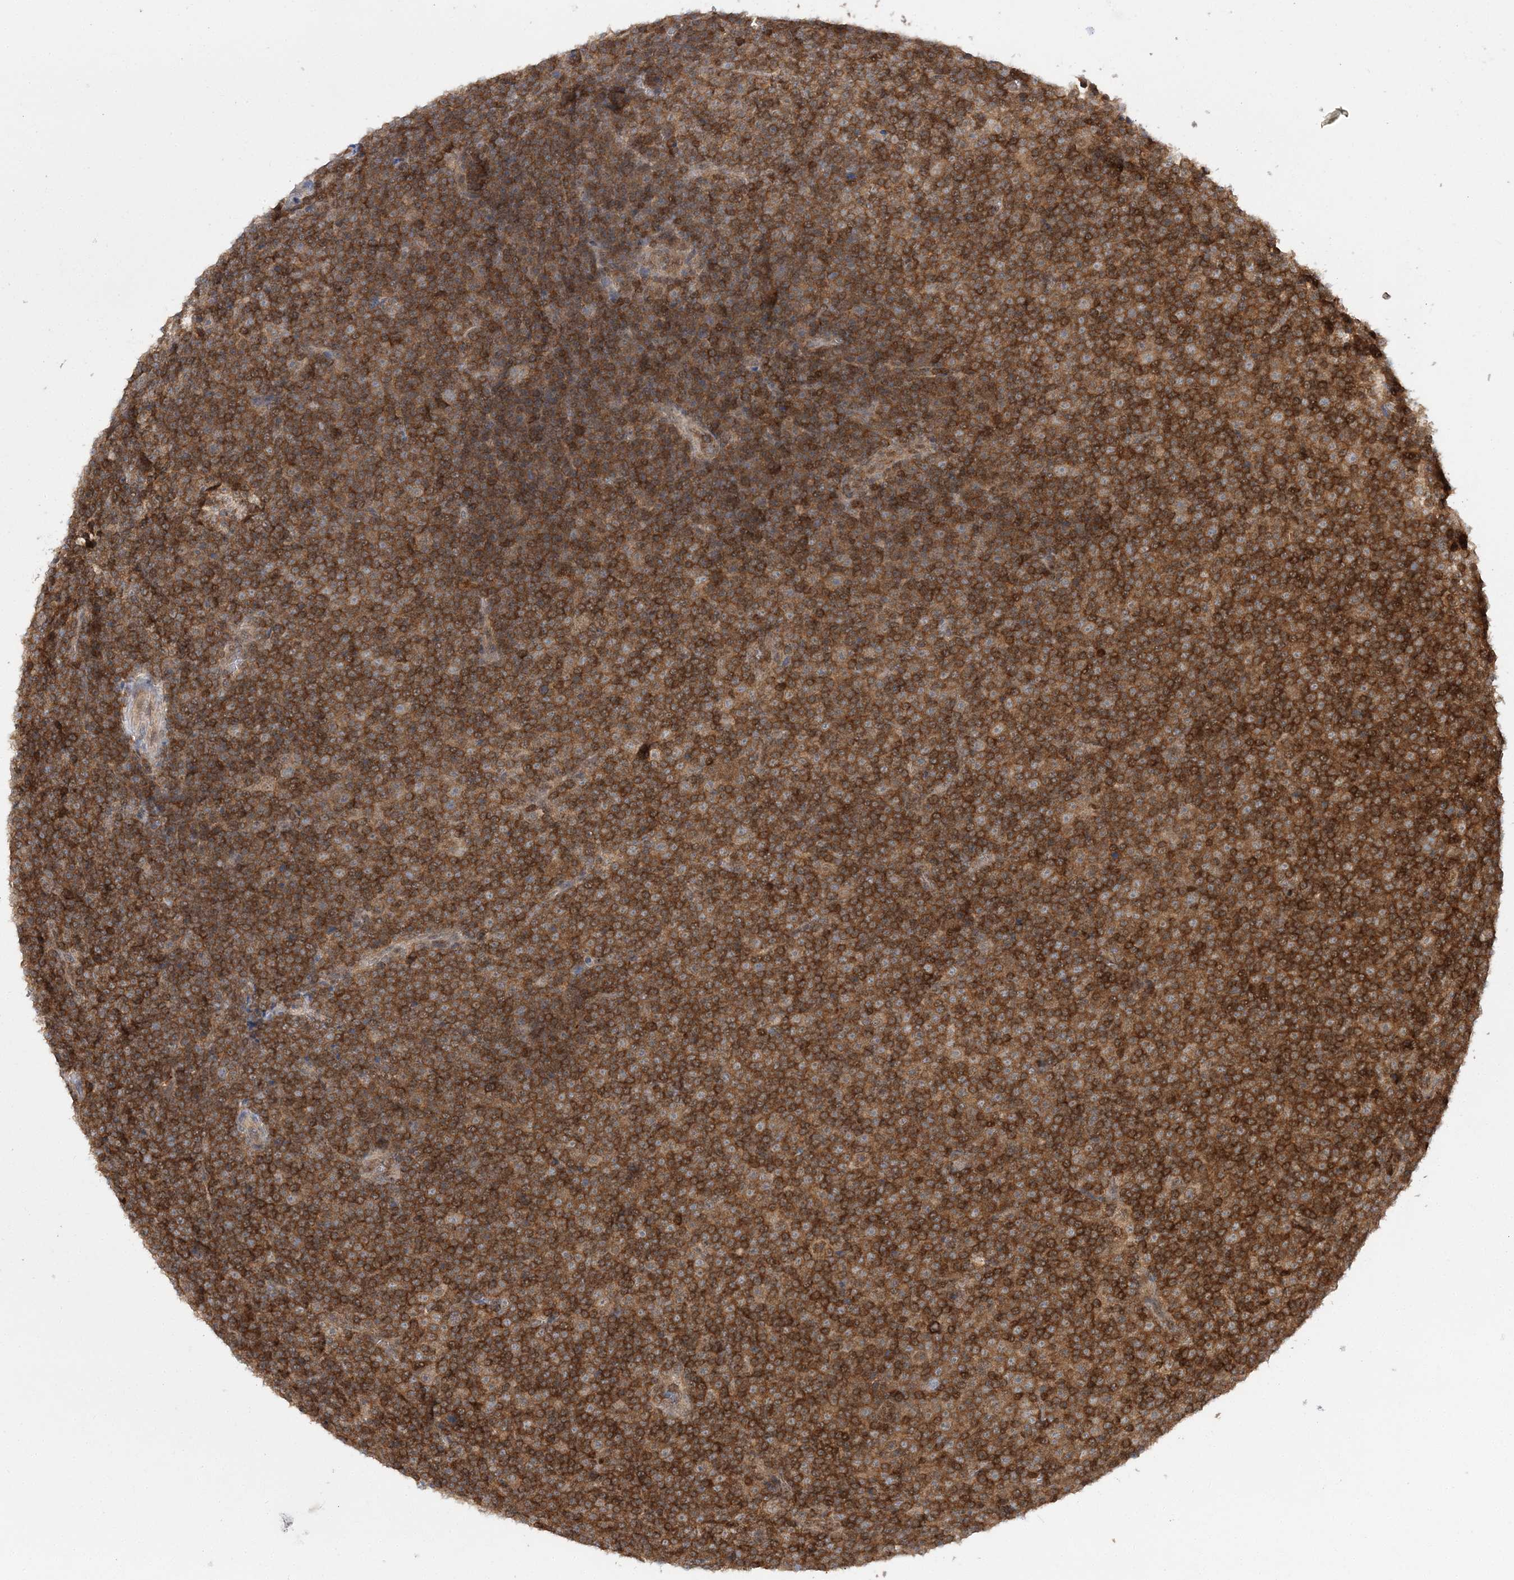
{"staining": {"intensity": "strong", "quantity": ">75%", "location": "cytoplasmic/membranous"}, "tissue": "lymphoma", "cell_type": "Tumor cells", "image_type": "cancer", "snomed": [{"axis": "morphology", "description": "Malignant lymphoma, non-Hodgkin's type, Low grade"}, {"axis": "topography", "description": "Lymph node"}], "caption": "Low-grade malignant lymphoma, non-Hodgkin's type stained for a protein demonstrates strong cytoplasmic/membranous positivity in tumor cells.", "gene": "NIF3L1", "patient": {"sex": "female", "age": 67}}